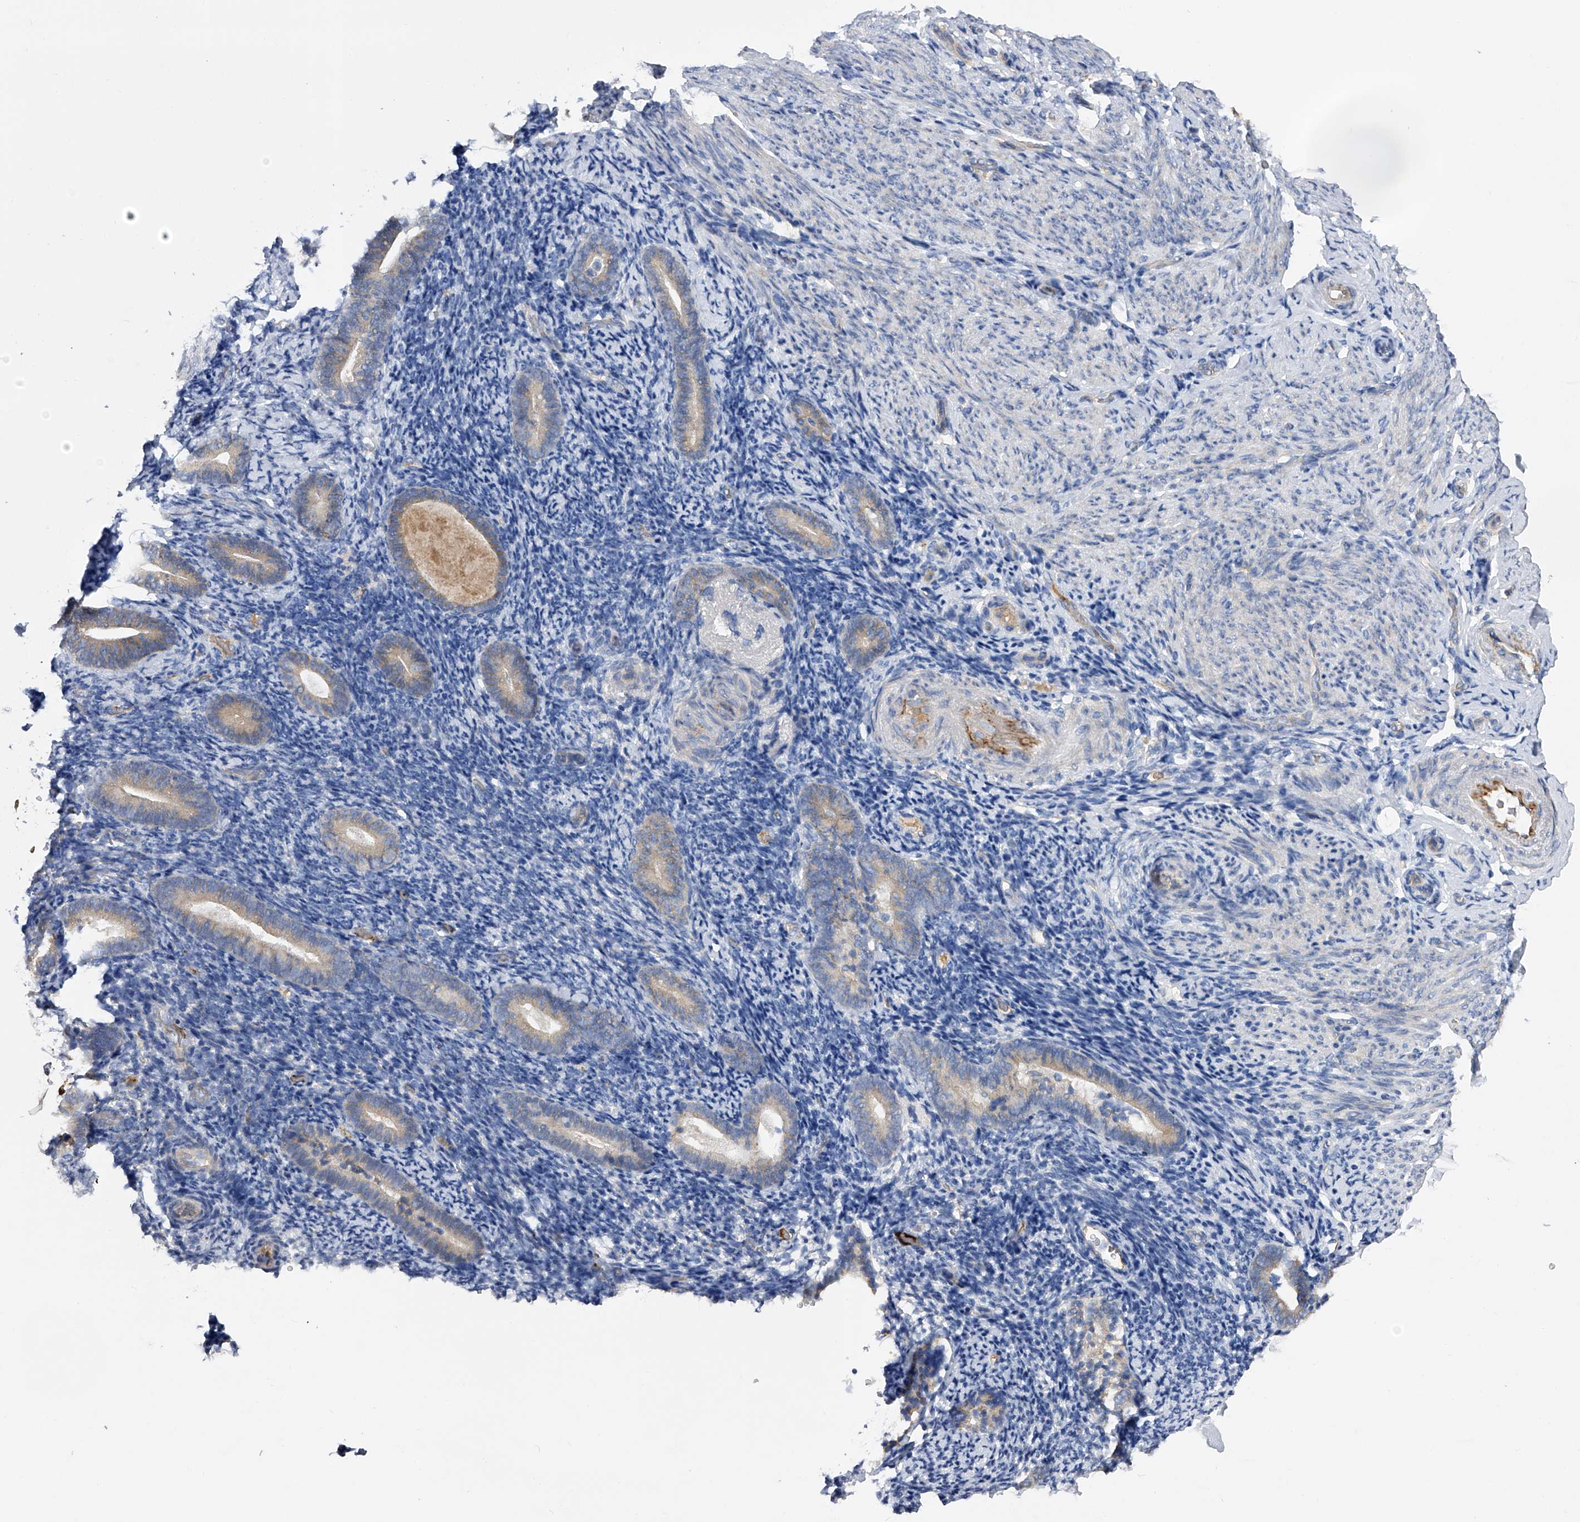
{"staining": {"intensity": "negative", "quantity": "none", "location": "none"}, "tissue": "endometrium", "cell_type": "Cells in endometrial stroma", "image_type": "normal", "snomed": [{"axis": "morphology", "description": "Normal tissue, NOS"}, {"axis": "topography", "description": "Endometrium"}], "caption": "An IHC photomicrograph of benign endometrium is shown. There is no staining in cells in endometrial stroma of endometrium. (Stains: DAB (3,3'-diaminobenzidine) immunohistochemistry (IHC) with hematoxylin counter stain, Microscopy: brightfield microscopy at high magnification).", "gene": "RWDD2A", "patient": {"sex": "female", "age": 51}}